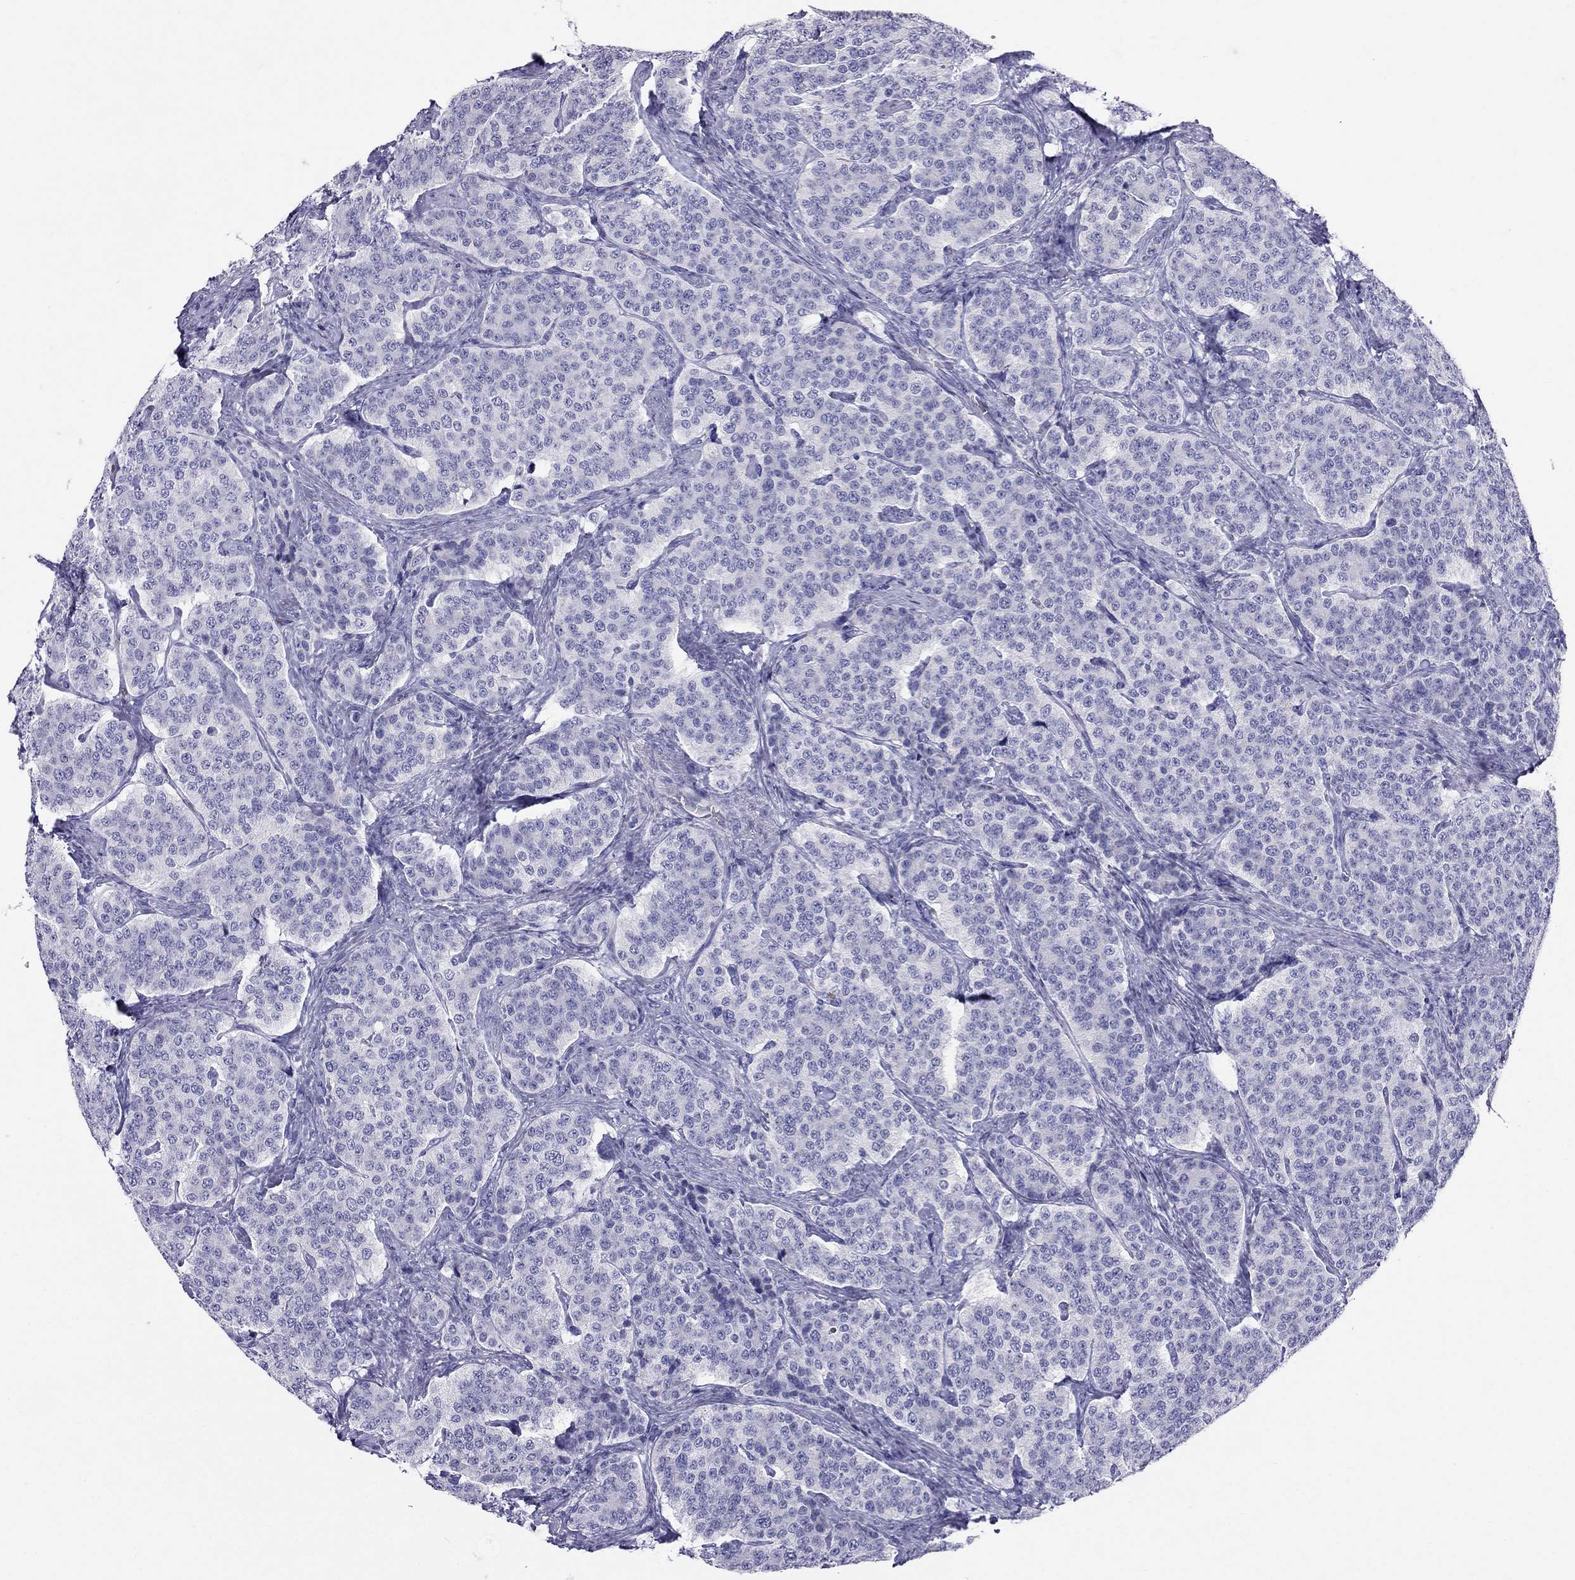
{"staining": {"intensity": "negative", "quantity": "none", "location": "none"}, "tissue": "carcinoid", "cell_type": "Tumor cells", "image_type": "cancer", "snomed": [{"axis": "morphology", "description": "Carcinoid, malignant, NOS"}, {"axis": "topography", "description": "Small intestine"}], "caption": "IHC histopathology image of carcinoid stained for a protein (brown), which displays no staining in tumor cells.", "gene": "DNAAF6", "patient": {"sex": "female", "age": 58}}